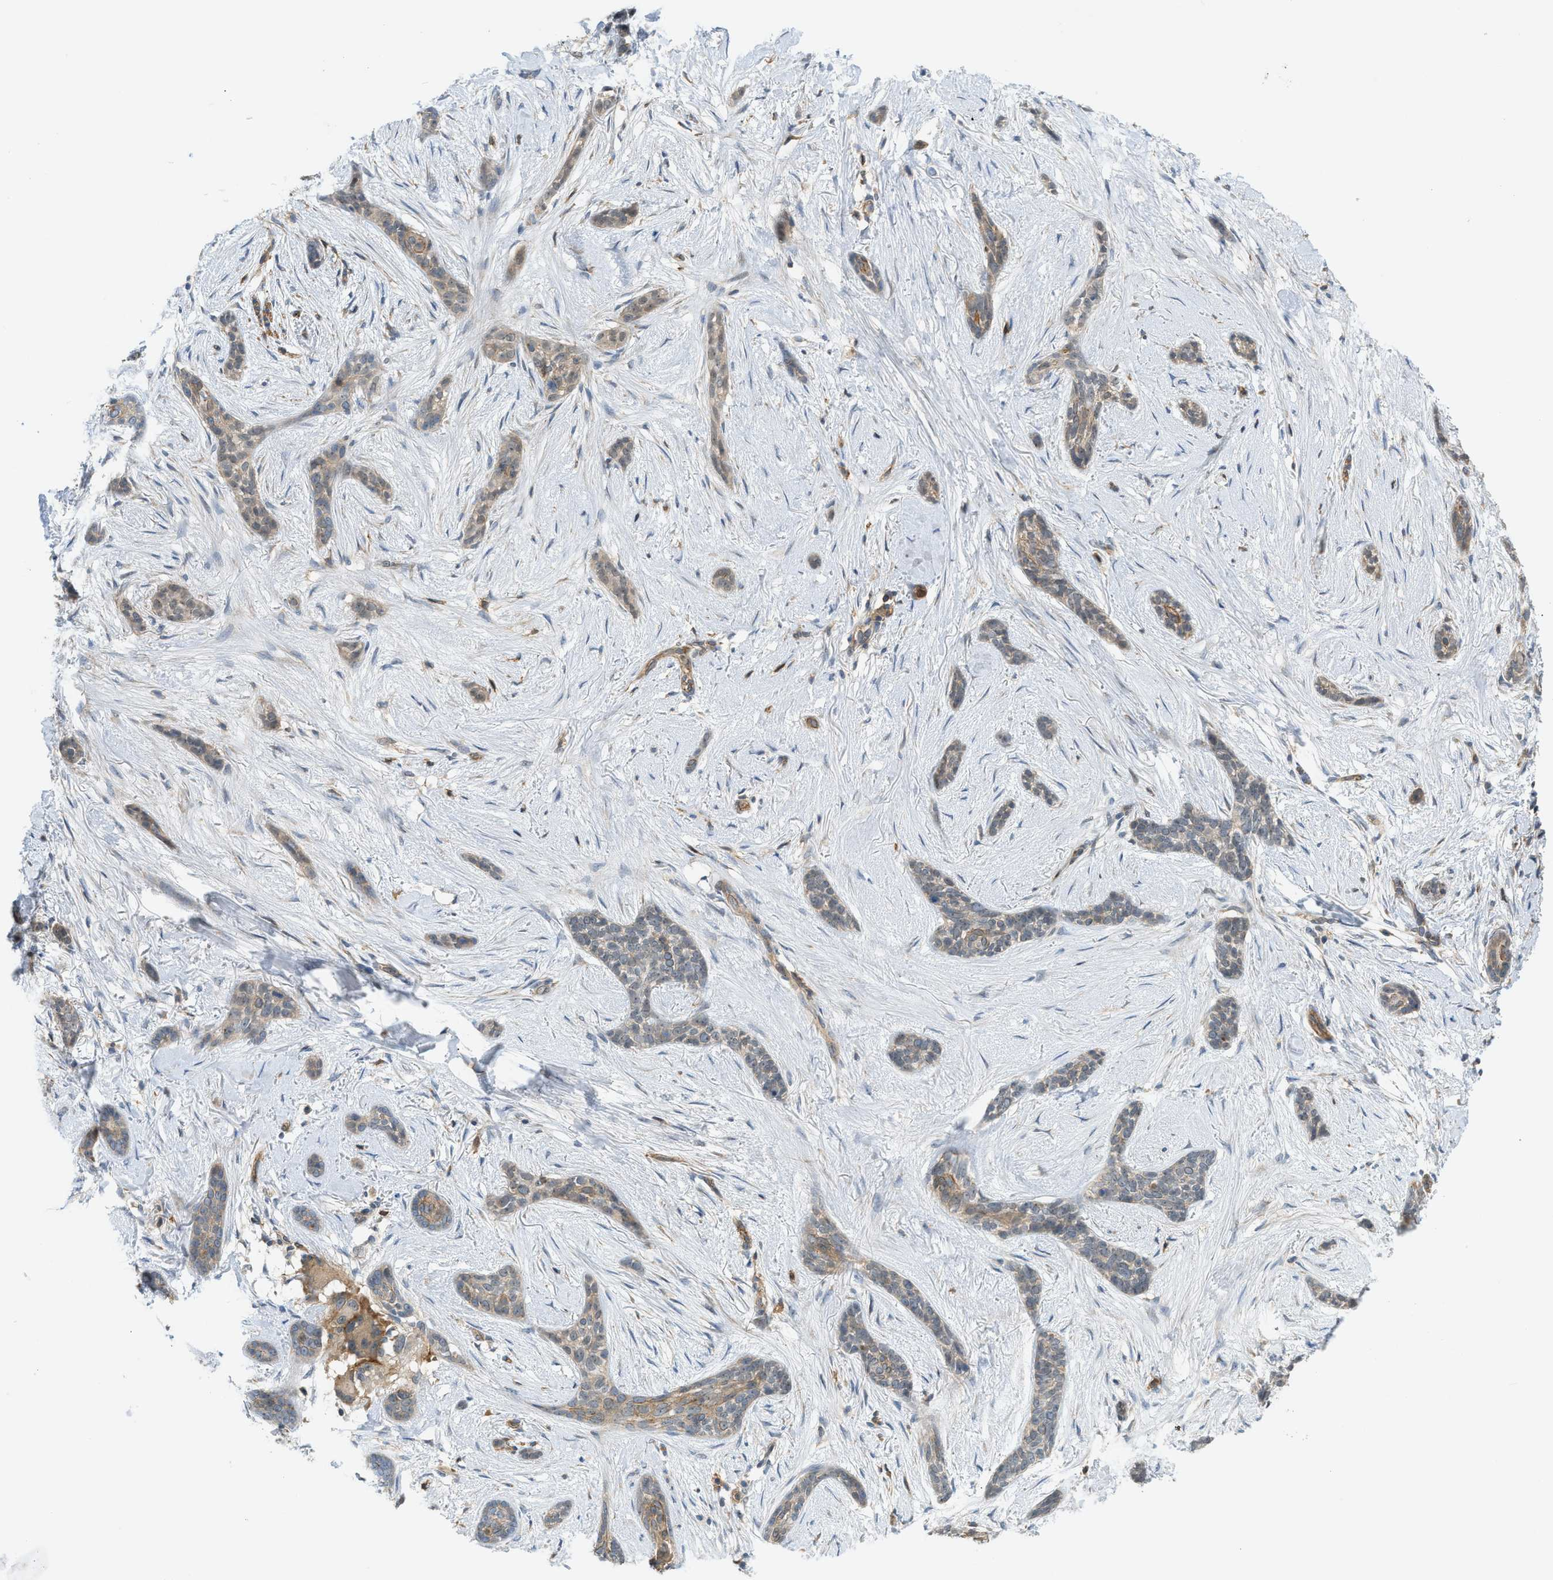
{"staining": {"intensity": "weak", "quantity": "25%-75%", "location": "cytoplasmic/membranous"}, "tissue": "skin cancer", "cell_type": "Tumor cells", "image_type": "cancer", "snomed": [{"axis": "morphology", "description": "Basal cell carcinoma"}, {"axis": "morphology", "description": "Adnexal tumor, benign"}, {"axis": "topography", "description": "Skin"}], "caption": "This micrograph exhibits immunohistochemistry staining of human skin cancer, with low weak cytoplasmic/membranous positivity in about 25%-75% of tumor cells.", "gene": "GRK6", "patient": {"sex": "female", "age": 42}}